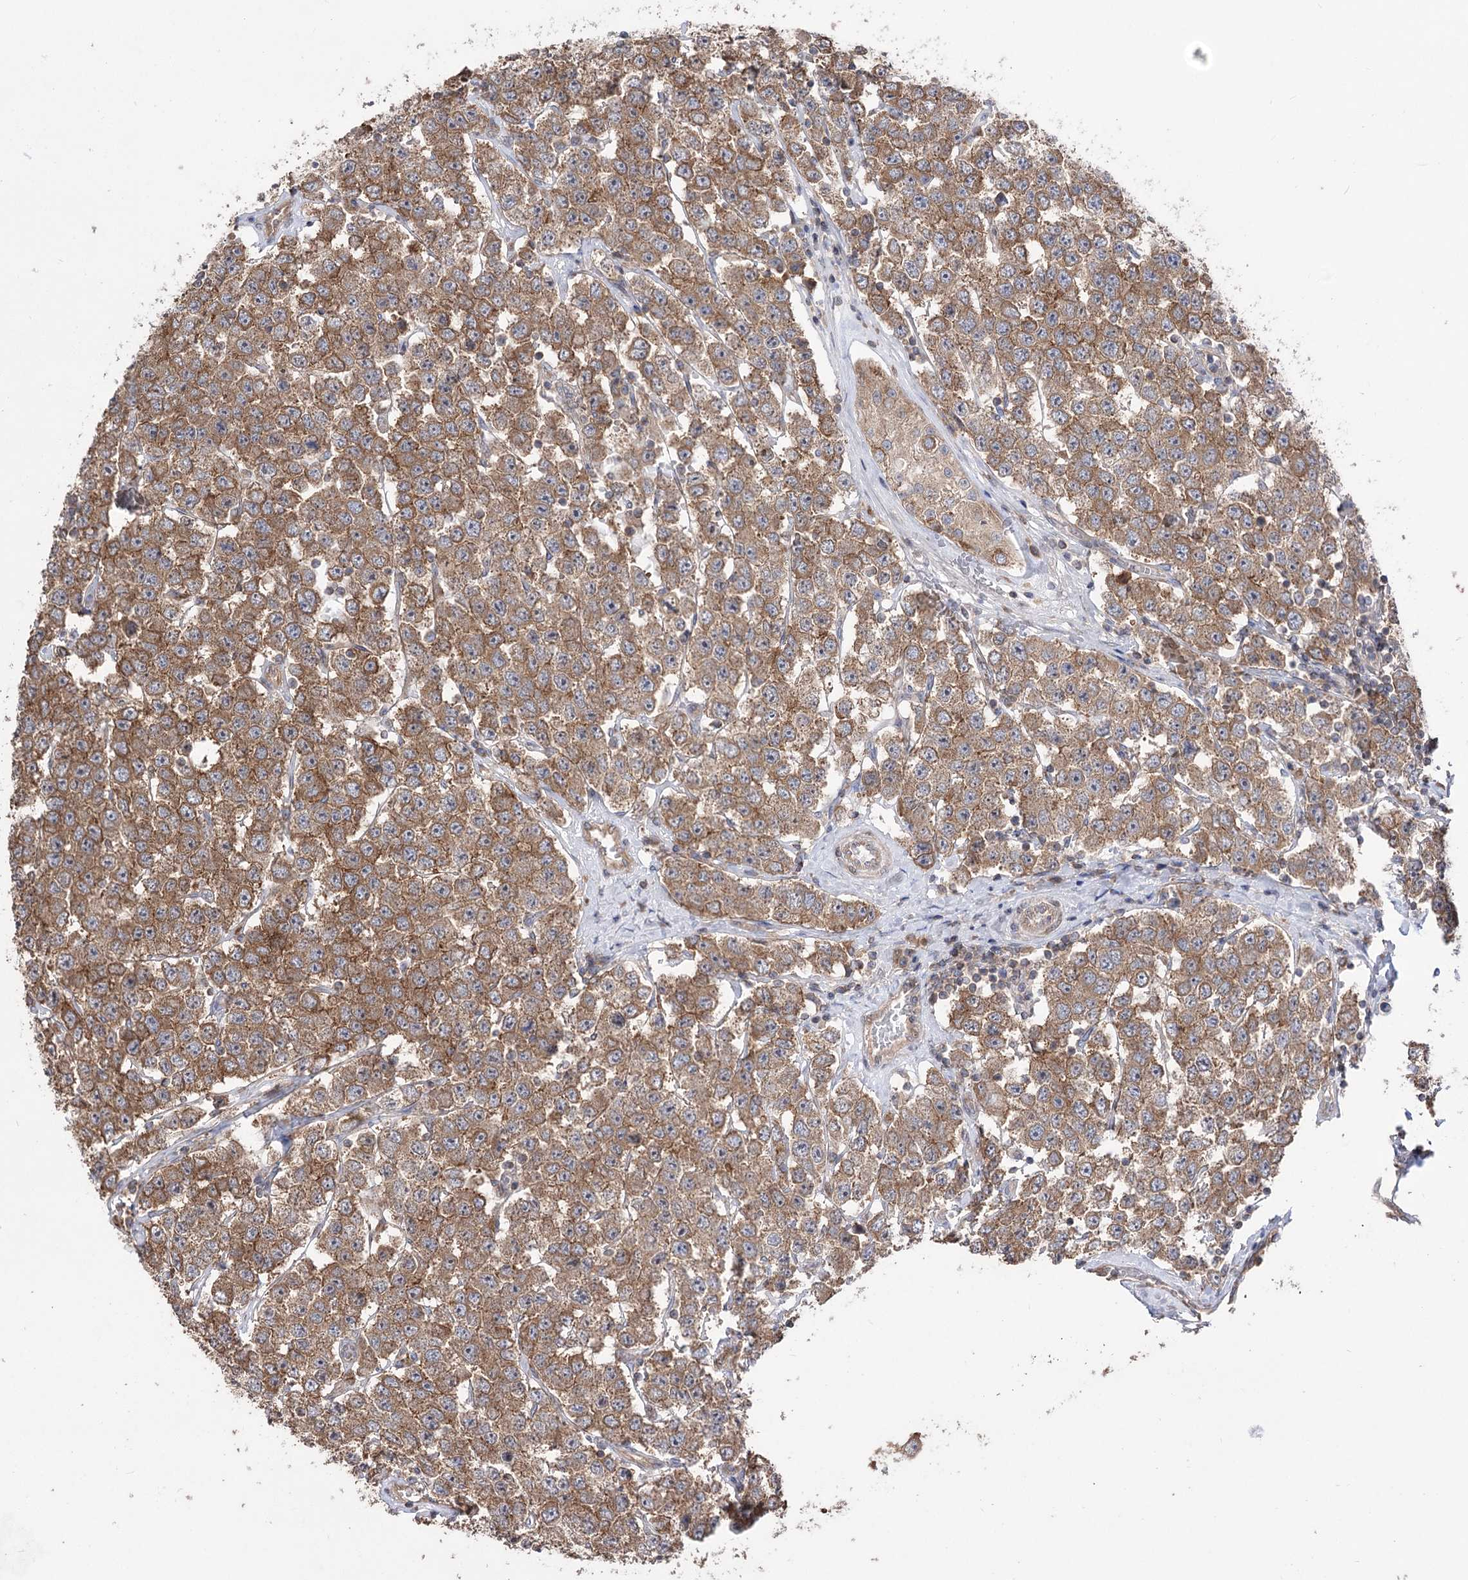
{"staining": {"intensity": "moderate", "quantity": ">75%", "location": "cytoplasmic/membranous"}, "tissue": "testis cancer", "cell_type": "Tumor cells", "image_type": "cancer", "snomed": [{"axis": "morphology", "description": "Seminoma, NOS"}, {"axis": "topography", "description": "Testis"}], "caption": "The immunohistochemical stain highlights moderate cytoplasmic/membranous staining in tumor cells of testis cancer (seminoma) tissue.", "gene": "XYLB", "patient": {"sex": "male", "age": 28}}